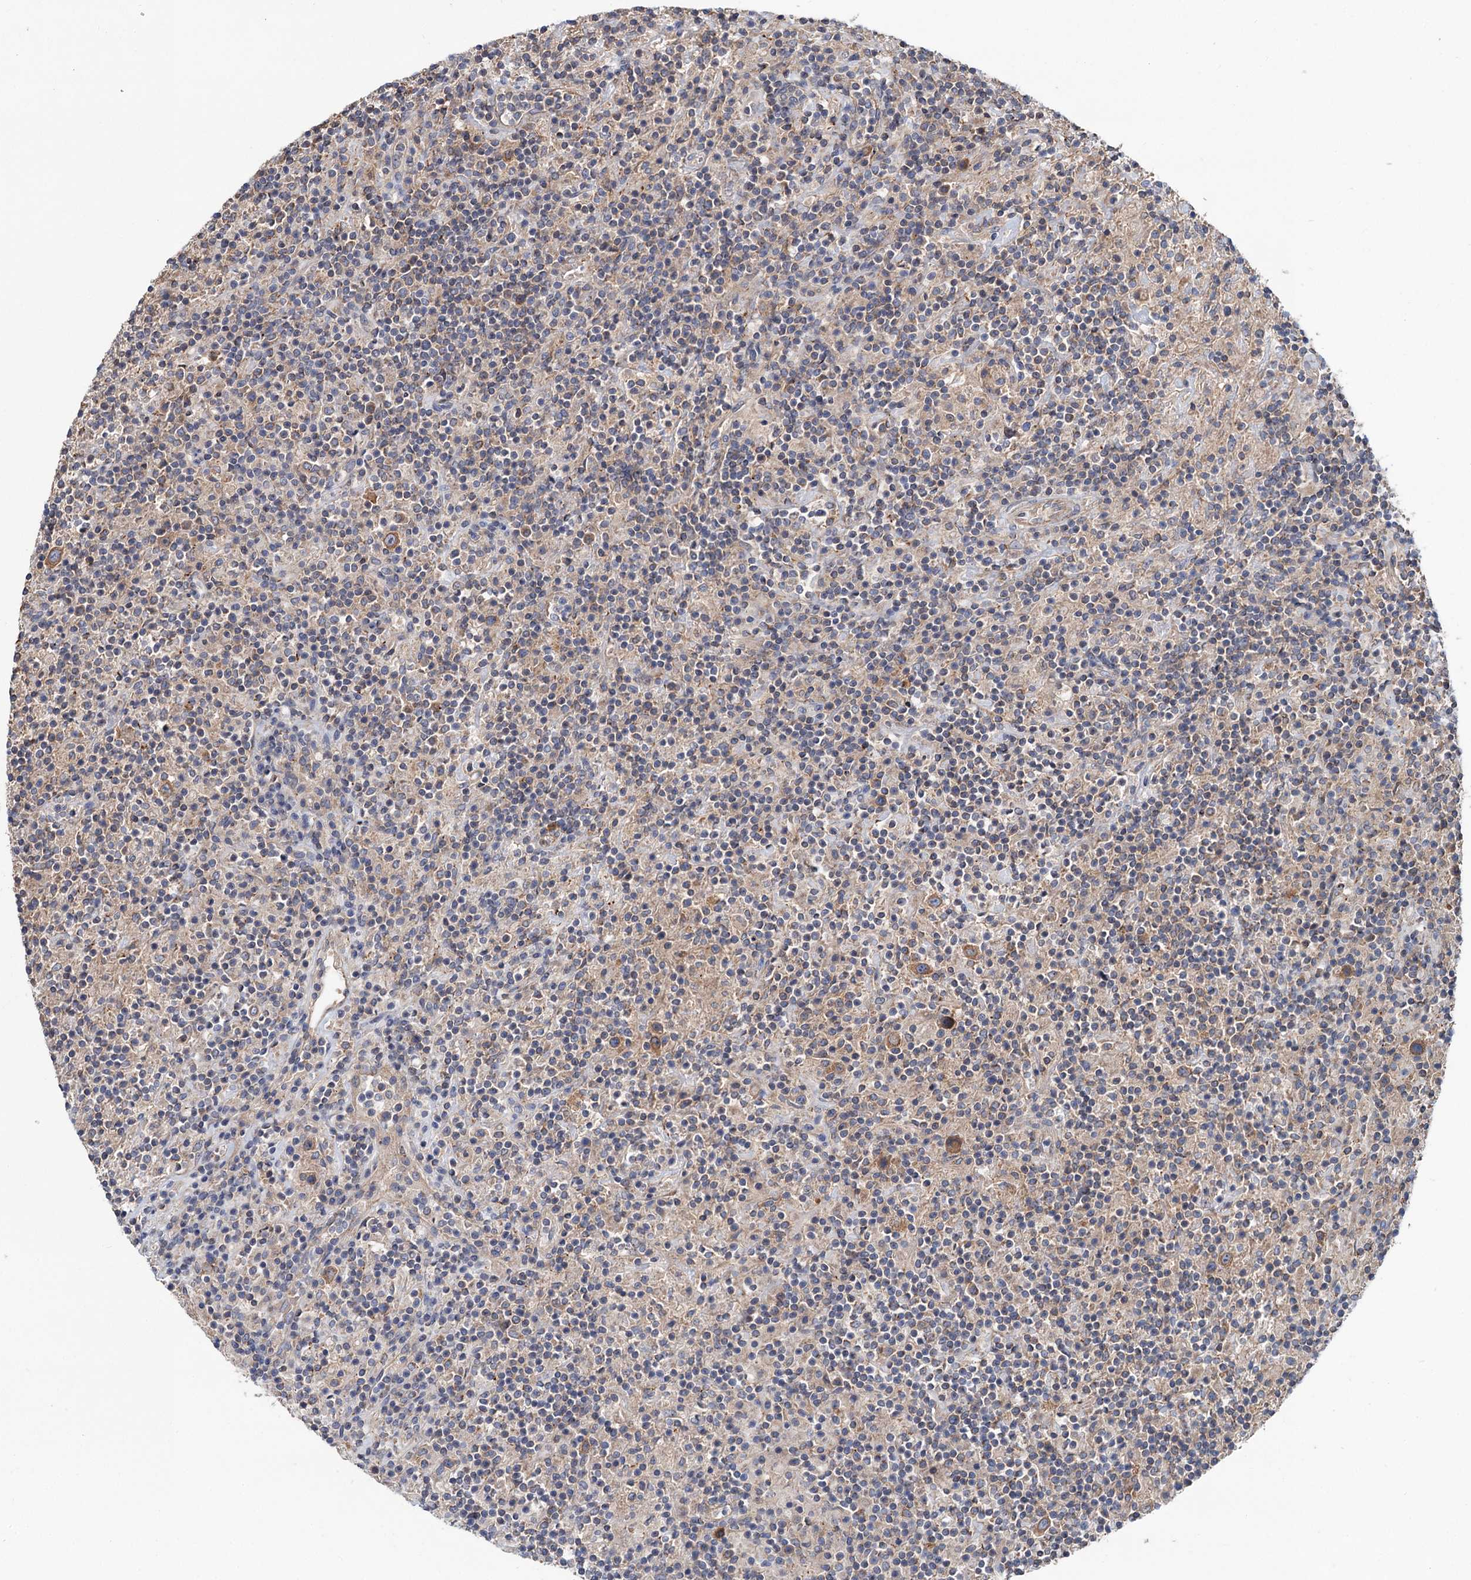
{"staining": {"intensity": "moderate", "quantity": ">75%", "location": "cytoplasmic/membranous"}, "tissue": "lymphoma", "cell_type": "Tumor cells", "image_type": "cancer", "snomed": [{"axis": "morphology", "description": "Hodgkin's disease, NOS"}, {"axis": "topography", "description": "Lymph node"}], "caption": "Brown immunohistochemical staining in human lymphoma displays moderate cytoplasmic/membranous staining in about >75% of tumor cells. The staining was performed using DAB to visualize the protein expression in brown, while the nuclei were stained in blue with hematoxylin (Magnification: 20x).", "gene": "MTRR", "patient": {"sex": "male", "age": 70}}